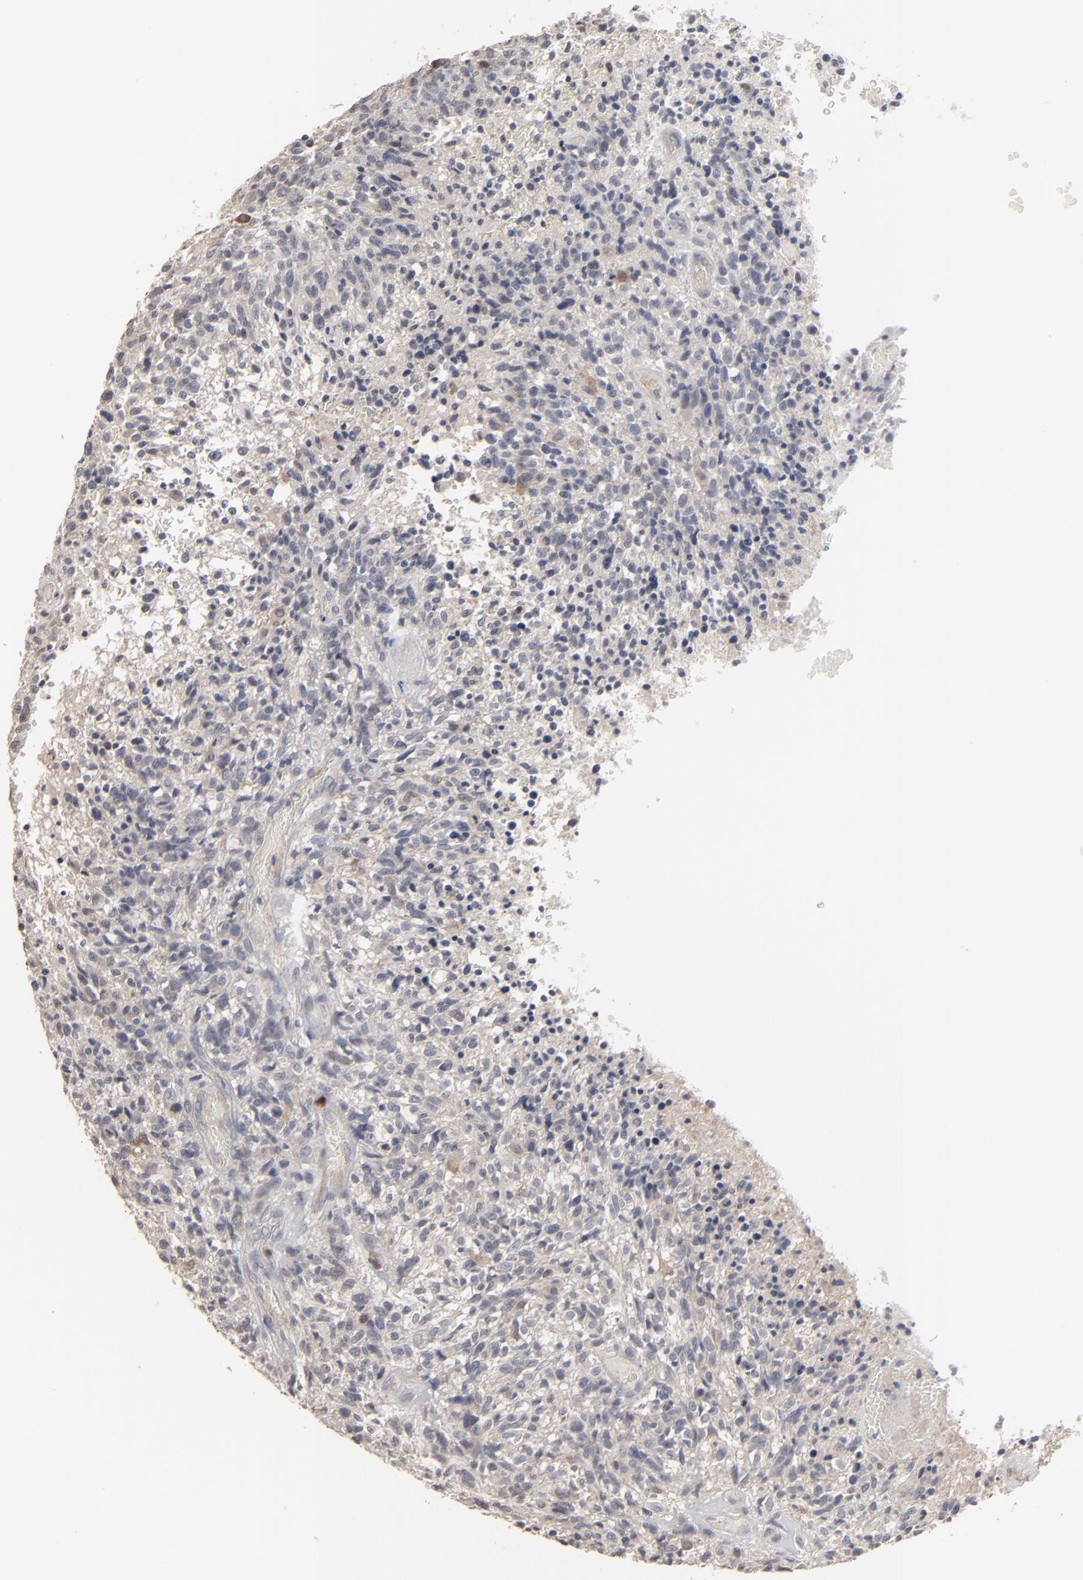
{"staining": {"intensity": "negative", "quantity": "none", "location": "none"}, "tissue": "glioma", "cell_type": "Tumor cells", "image_type": "cancer", "snomed": [{"axis": "morphology", "description": "Glioma, malignant, High grade"}, {"axis": "topography", "description": "Brain"}], "caption": "An image of glioma stained for a protein displays no brown staining in tumor cells.", "gene": "STAT4", "patient": {"sex": "male", "age": 36}}